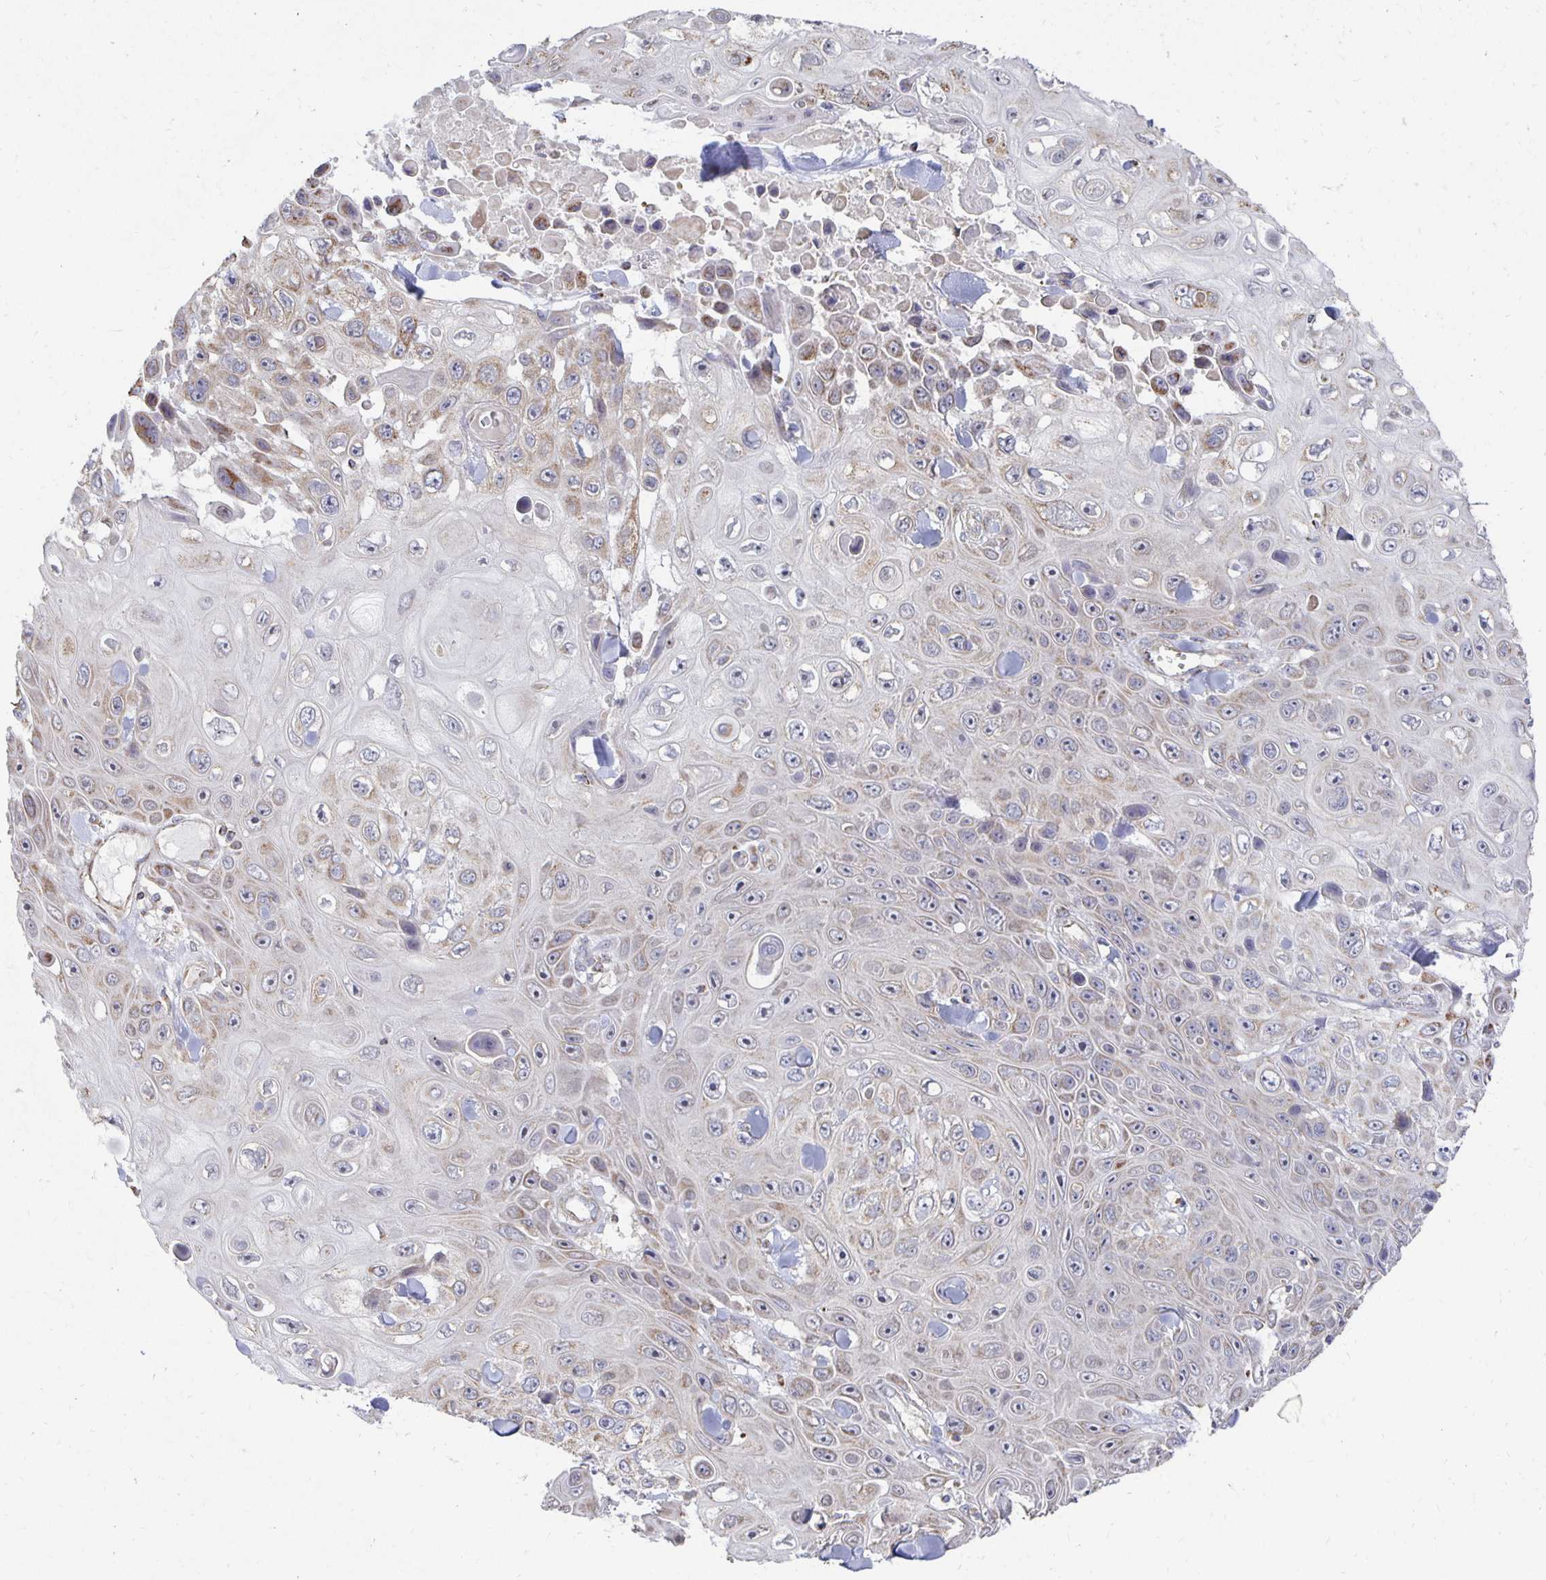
{"staining": {"intensity": "weak", "quantity": "25%-75%", "location": "cytoplasmic/membranous"}, "tissue": "skin cancer", "cell_type": "Tumor cells", "image_type": "cancer", "snomed": [{"axis": "morphology", "description": "Squamous cell carcinoma, NOS"}, {"axis": "topography", "description": "Skin"}], "caption": "Protein analysis of skin cancer (squamous cell carcinoma) tissue displays weak cytoplasmic/membranous expression in approximately 25%-75% of tumor cells.", "gene": "NKX2-8", "patient": {"sex": "male", "age": 82}}